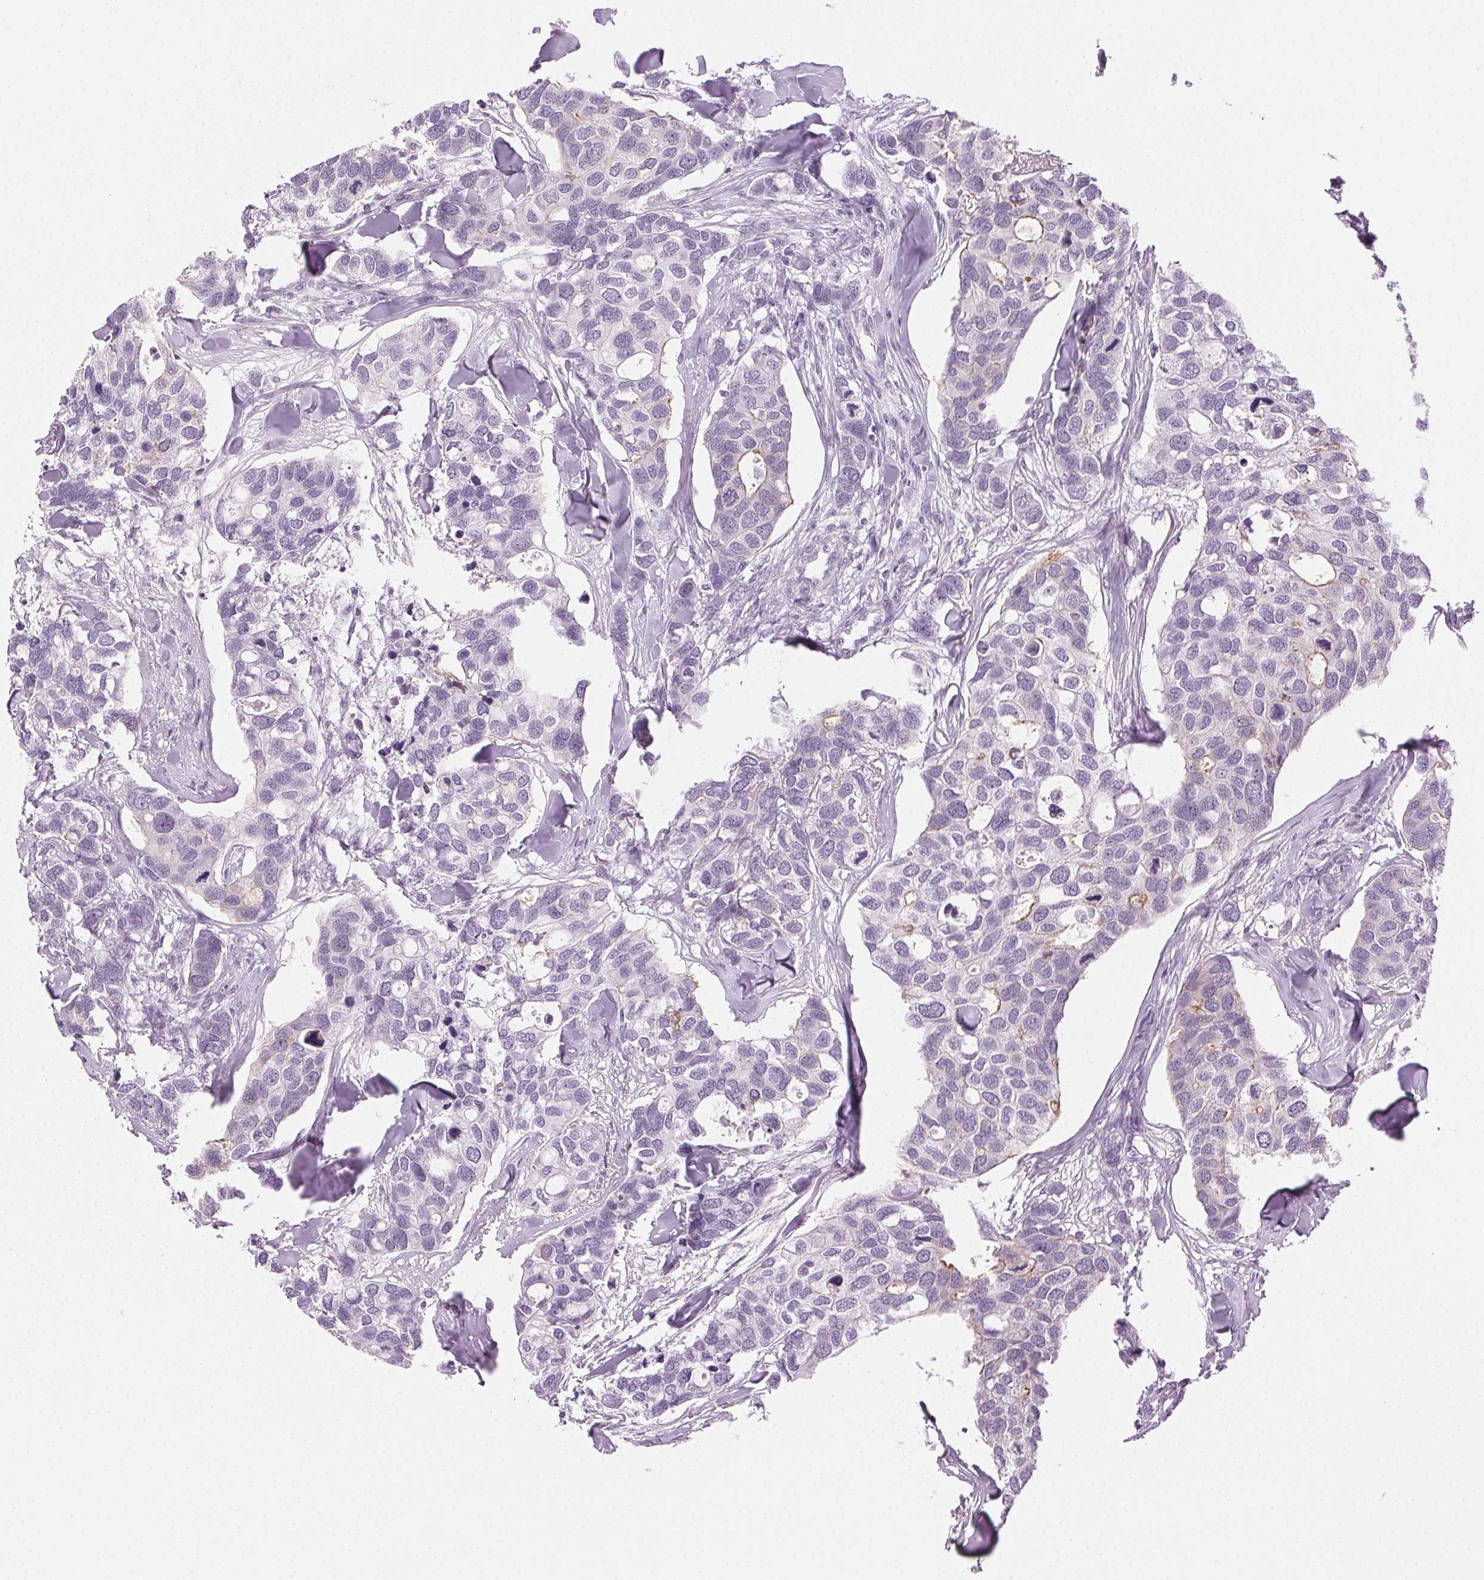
{"staining": {"intensity": "negative", "quantity": "none", "location": "none"}, "tissue": "breast cancer", "cell_type": "Tumor cells", "image_type": "cancer", "snomed": [{"axis": "morphology", "description": "Duct carcinoma"}, {"axis": "topography", "description": "Breast"}], "caption": "A micrograph of breast cancer (infiltrating ductal carcinoma) stained for a protein shows no brown staining in tumor cells.", "gene": "AIF1L", "patient": {"sex": "female", "age": 83}}